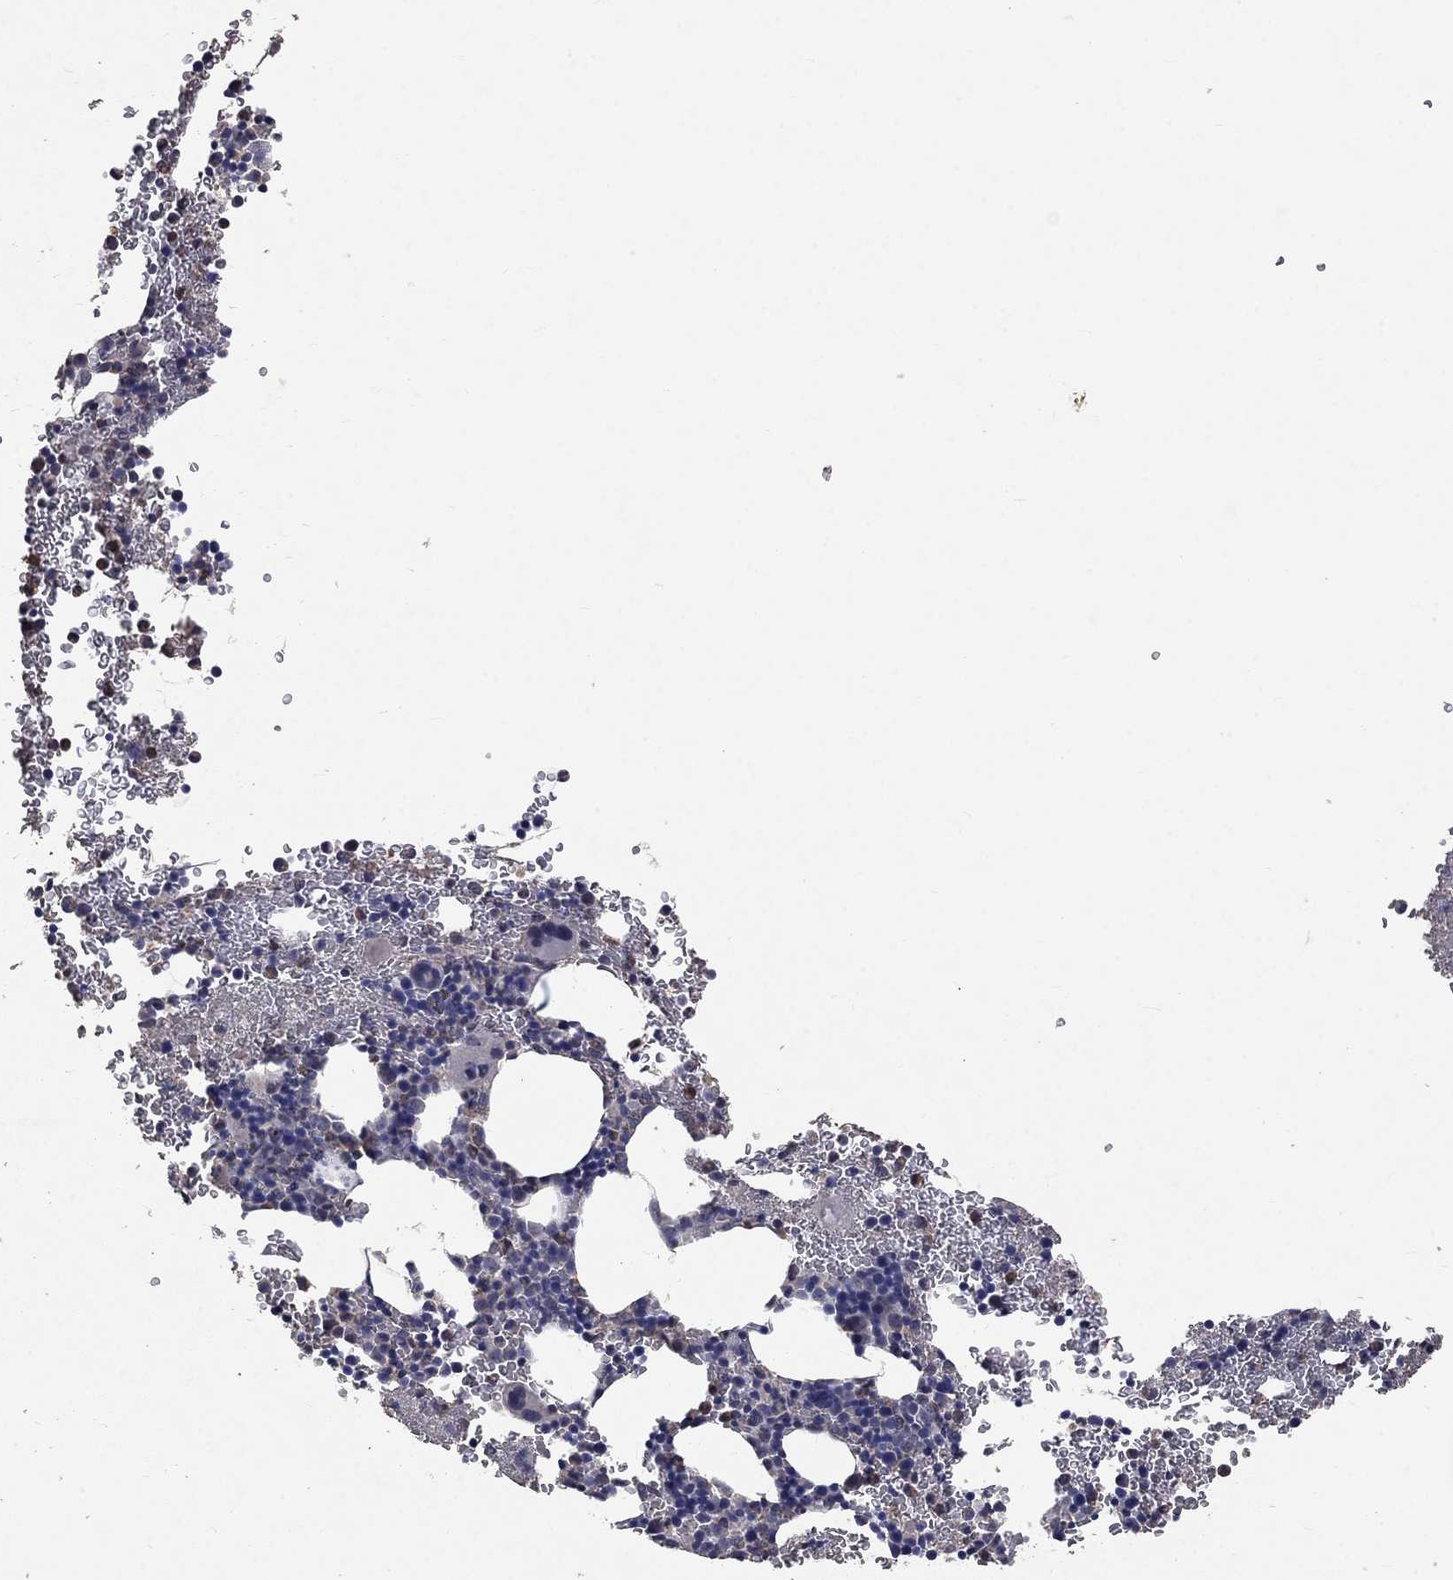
{"staining": {"intensity": "negative", "quantity": "none", "location": "none"}, "tissue": "bone marrow", "cell_type": "Hematopoietic cells", "image_type": "normal", "snomed": [{"axis": "morphology", "description": "Normal tissue, NOS"}, {"axis": "topography", "description": "Bone marrow"}], "caption": "A histopathology image of human bone marrow is negative for staining in hematopoietic cells.", "gene": "CHST5", "patient": {"sex": "male", "age": 50}}